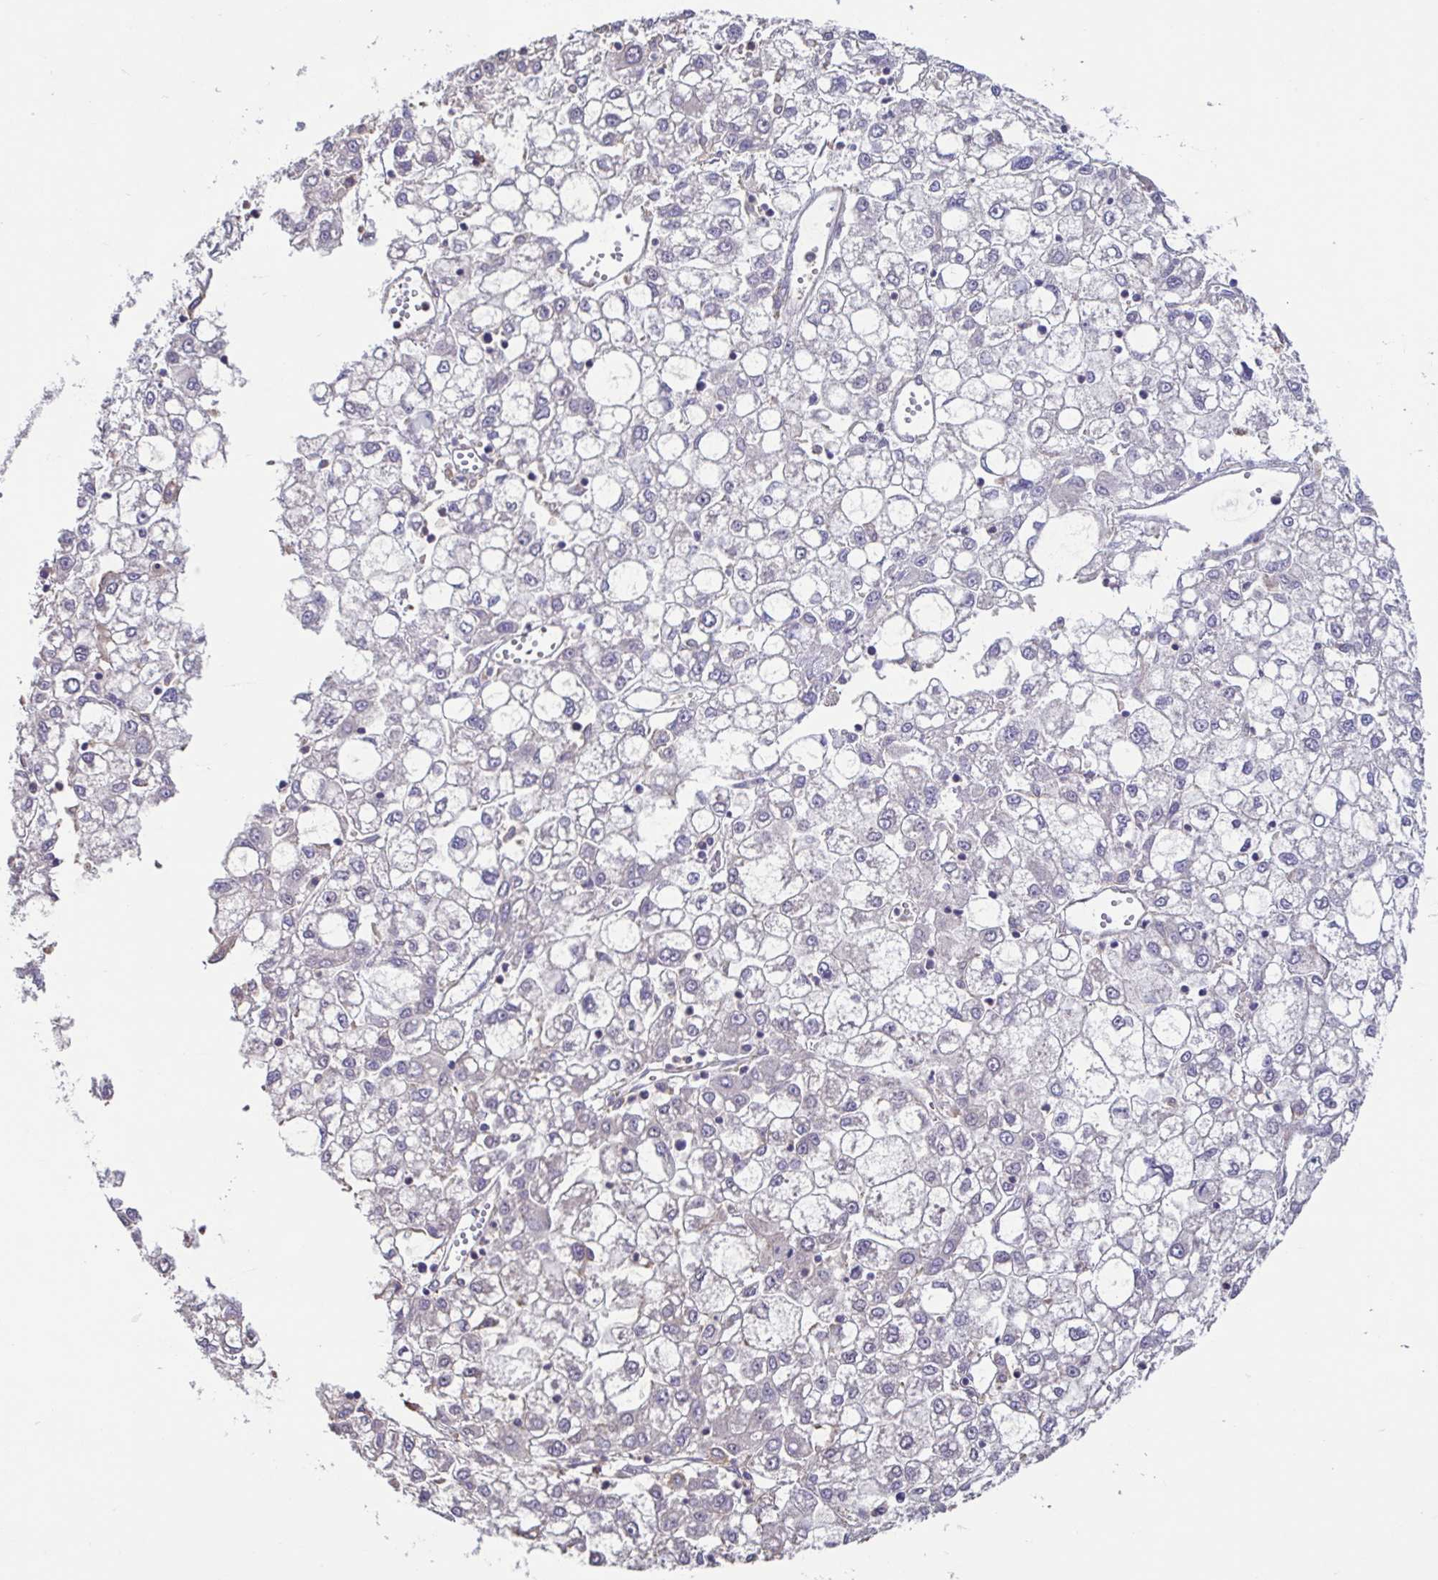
{"staining": {"intensity": "negative", "quantity": "none", "location": "none"}, "tissue": "liver cancer", "cell_type": "Tumor cells", "image_type": "cancer", "snomed": [{"axis": "morphology", "description": "Carcinoma, Hepatocellular, NOS"}, {"axis": "topography", "description": "Liver"}], "caption": "Protein analysis of liver cancer (hepatocellular carcinoma) demonstrates no significant staining in tumor cells.", "gene": "ACTRT2", "patient": {"sex": "male", "age": 40}}